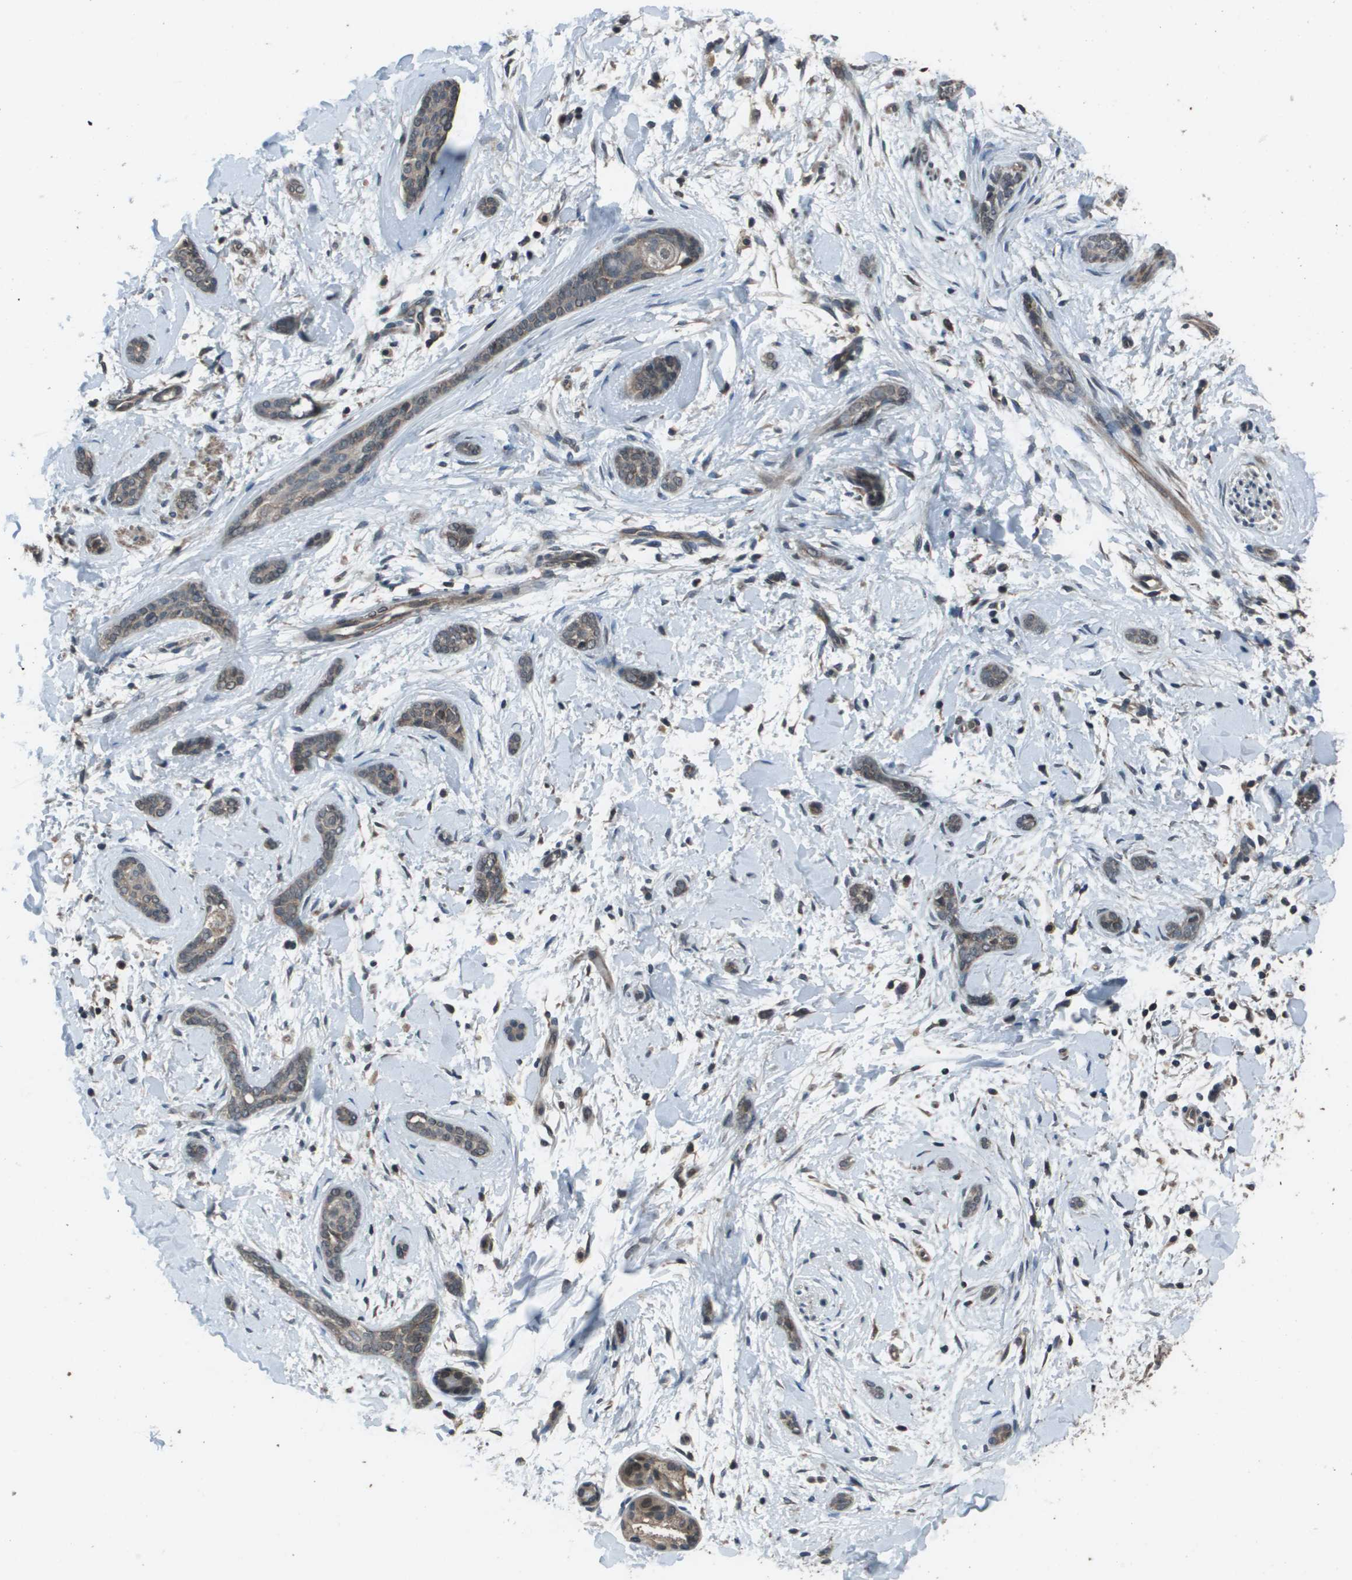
{"staining": {"intensity": "weak", "quantity": ">75%", "location": "cytoplasmic/membranous"}, "tissue": "skin cancer", "cell_type": "Tumor cells", "image_type": "cancer", "snomed": [{"axis": "morphology", "description": "Basal cell carcinoma"}, {"axis": "morphology", "description": "Adnexal tumor, benign"}, {"axis": "topography", "description": "Skin"}], "caption": "Protein staining by IHC displays weak cytoplasmic/membranous expression in approximately >75% of tumor cells in skin cancer.", "gene": "PPFIA1", "patient": {"sex": "female", "age": 42}}